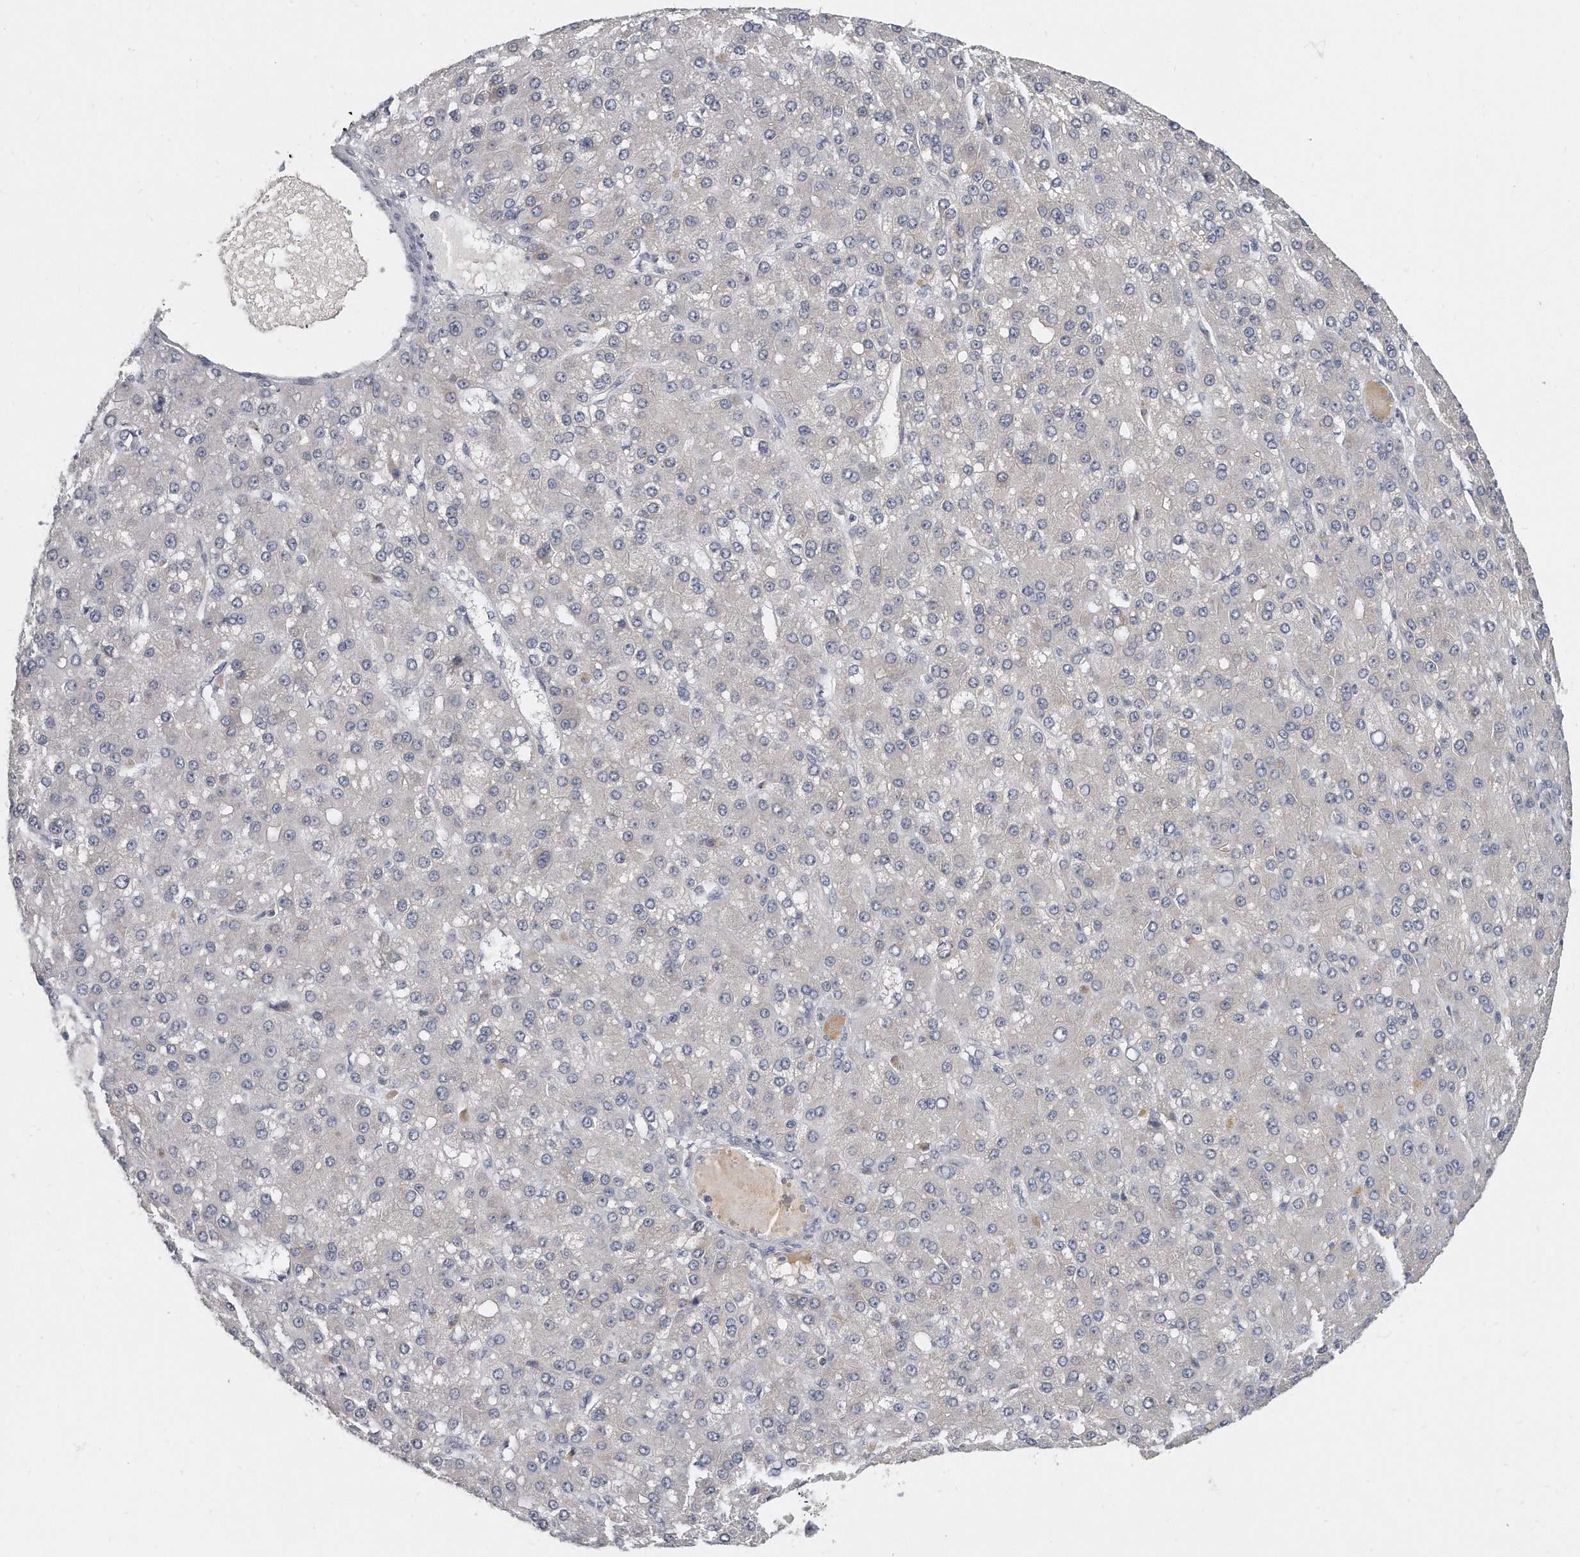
{"staining": {"intensity": "negative", "quantity": "none", "location": "none"}, "tissue": "liver cancer", "cell_type": "Tumor cells", "image_type": "cancer", "snomed": [{"axis": "morphology", "description": "Carcinoma, Hepatocellular, NOS"}, {"axis": "topography", "description": "Liver"}], "caption": "High magnification brightfield microscopy of liver hepatocellular carcinoma stained with DAB (brown) and counterstained with hematoxylin (blue): tumor cells show no significant staining.", "gene": "PLEKHA6", "patient": {"sex": "male", "age": 67}}